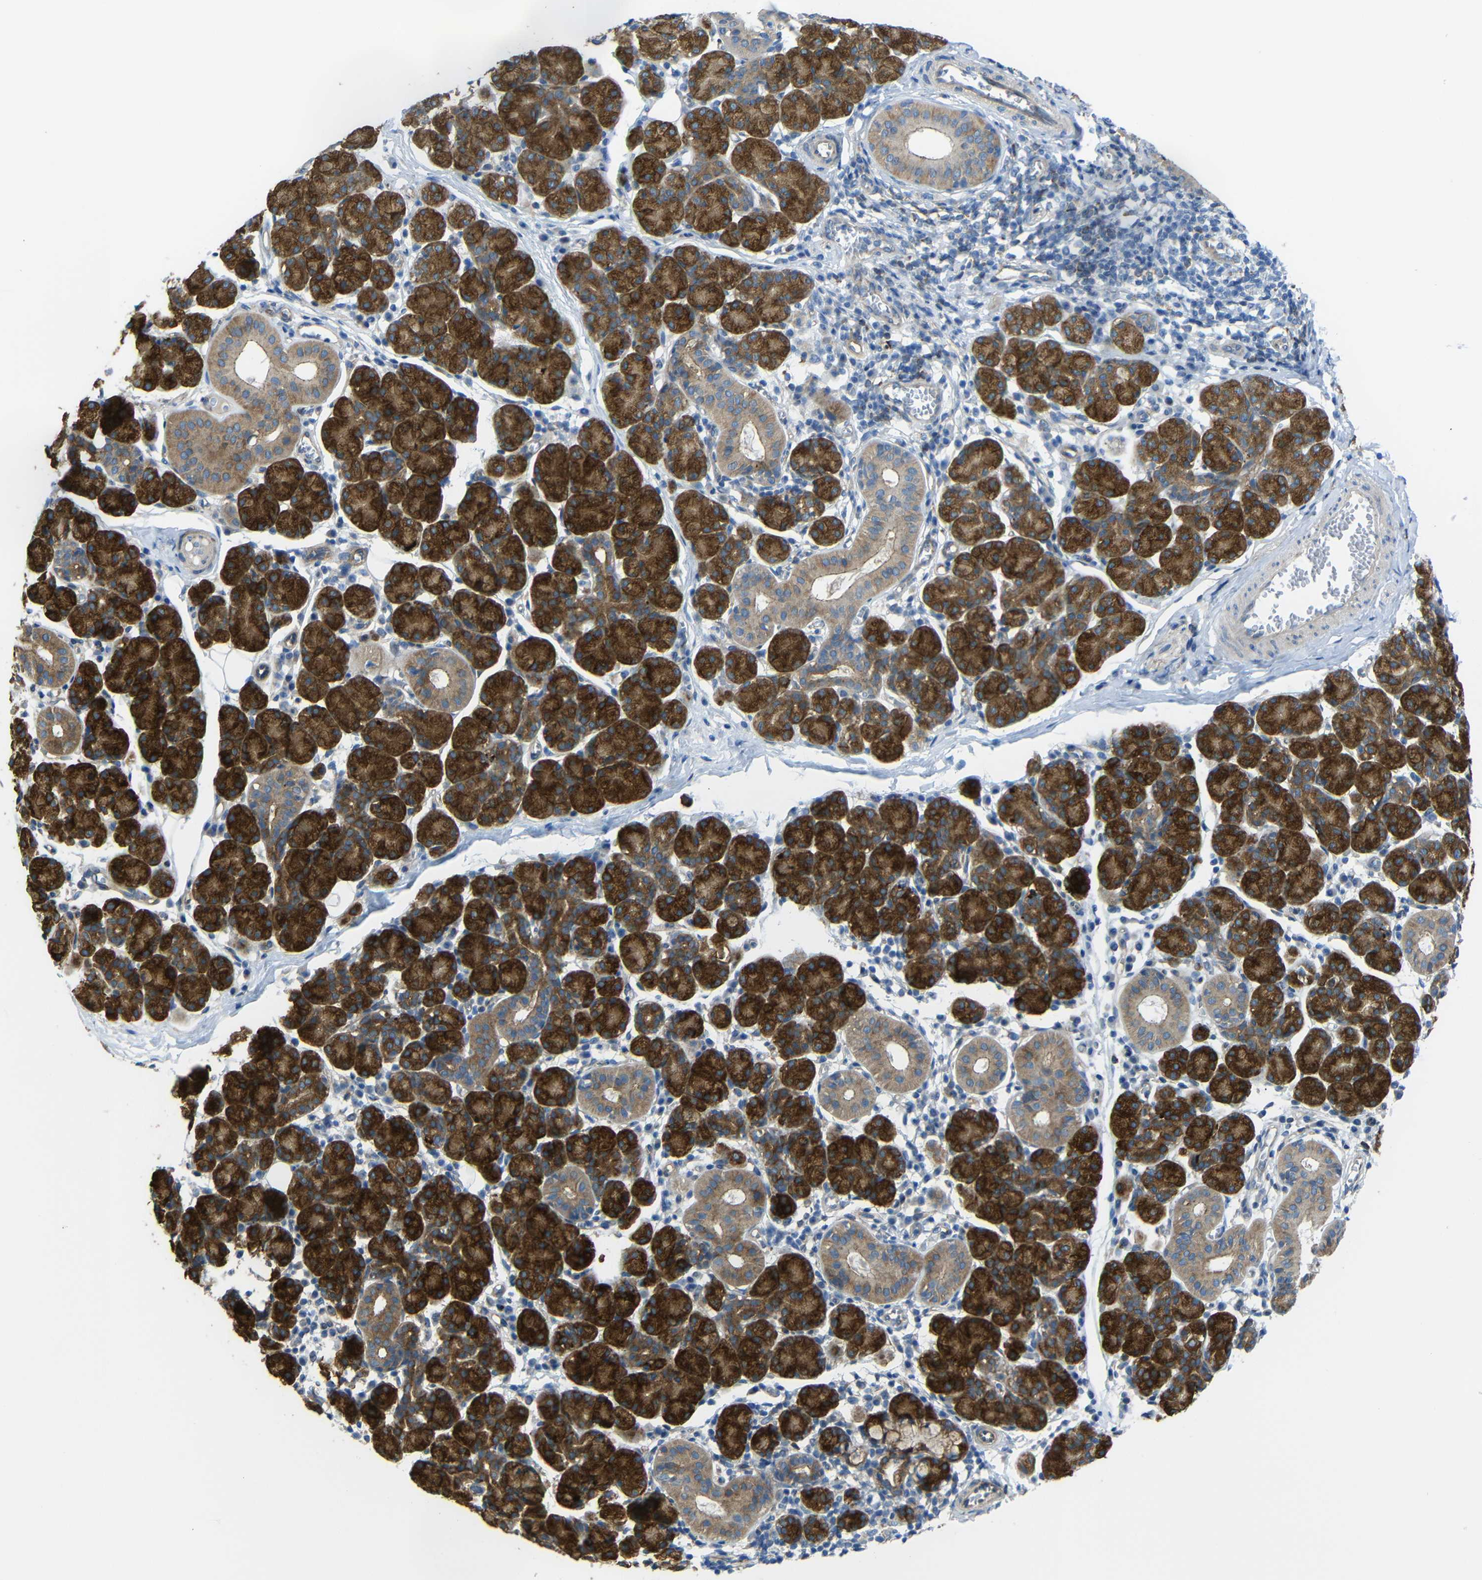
{"staining": {"intensity": "strong", "quantity": ">75%", "location": "cytoplasmic/membranous"}, "tissue": "salivary gland", "cell_type": "Glandular cells", "image_type": "normal", "snomed": [{"axis": "morphology", "description": "Normal tissue, NOS"}, {"axis": "morphology", "description": "Inflammation, NOS"}, {"axis": "topography", "description": "Lymph node"}, {"axis": "topography", "description": "Salivary gland"}], "caption": "Unremarkable salivary gland was stained to show a protein in brown. There is high levels of strong cytoplasmic/membranous positivity in about >75% of glandular cells.", "gene": "SYPL1", "patient": {"sex": "male", "age": 3}}